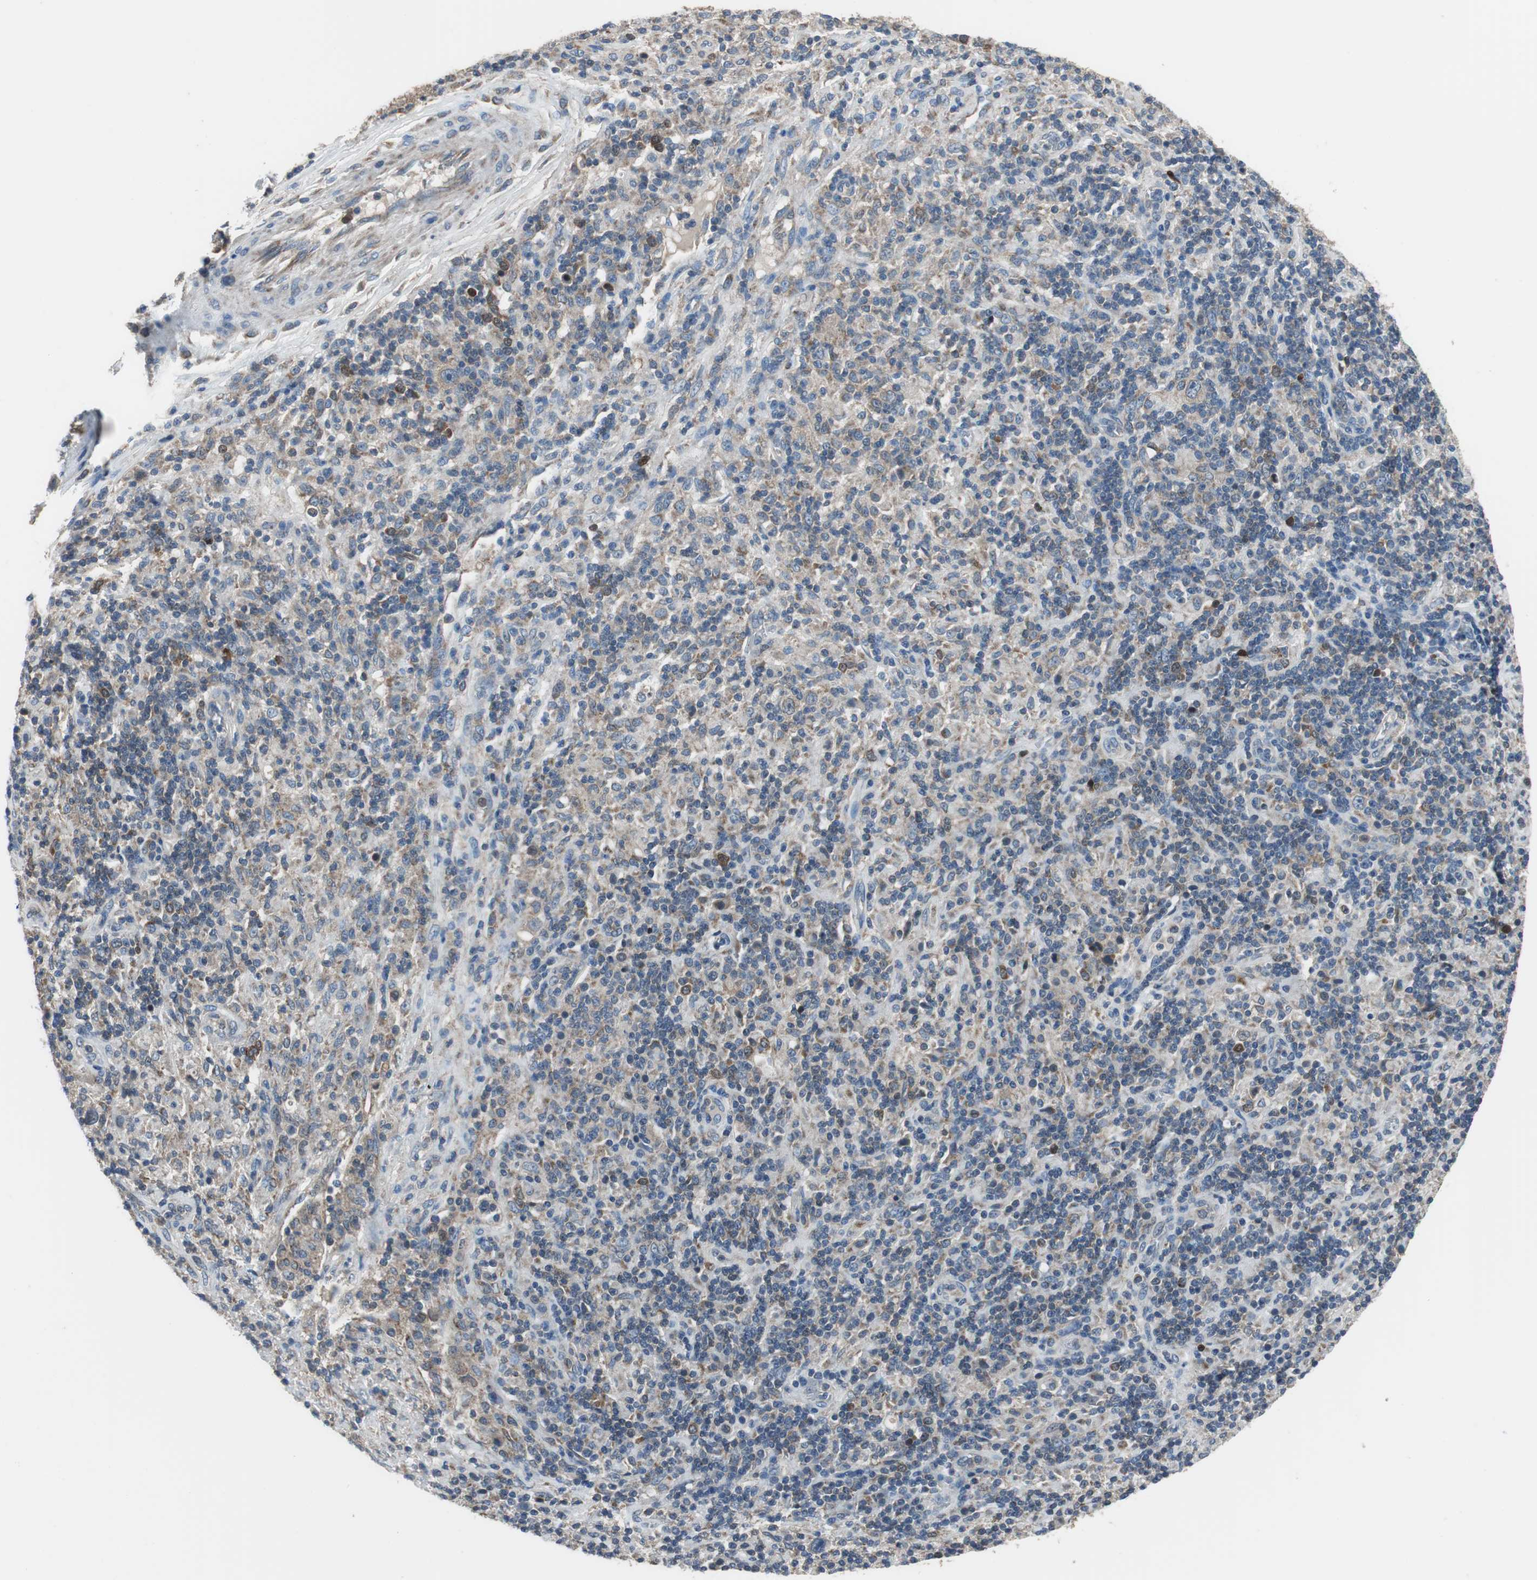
{"staining": {"intensity": "weak", "quantity": "25%-75%", "location": "cytoplasmic/membranous"}, "tissue": "lymphoma", "cell_type": "Tumor cells", "image_type": "cancer", "snomed": [{"axis": "morphology", "description": "Hodgkin's disease, NOS"}, {"axis": "topography", "description": "Lymph node"}], "caption": "Human Hodgkin's disease stained for a protein (brown) shows weak cytoplasmic/membranous positive staining in about 25%-75% of tumor cells.", "gene": "PI4KB", "patient": {"sex": "male", "age": 70}}